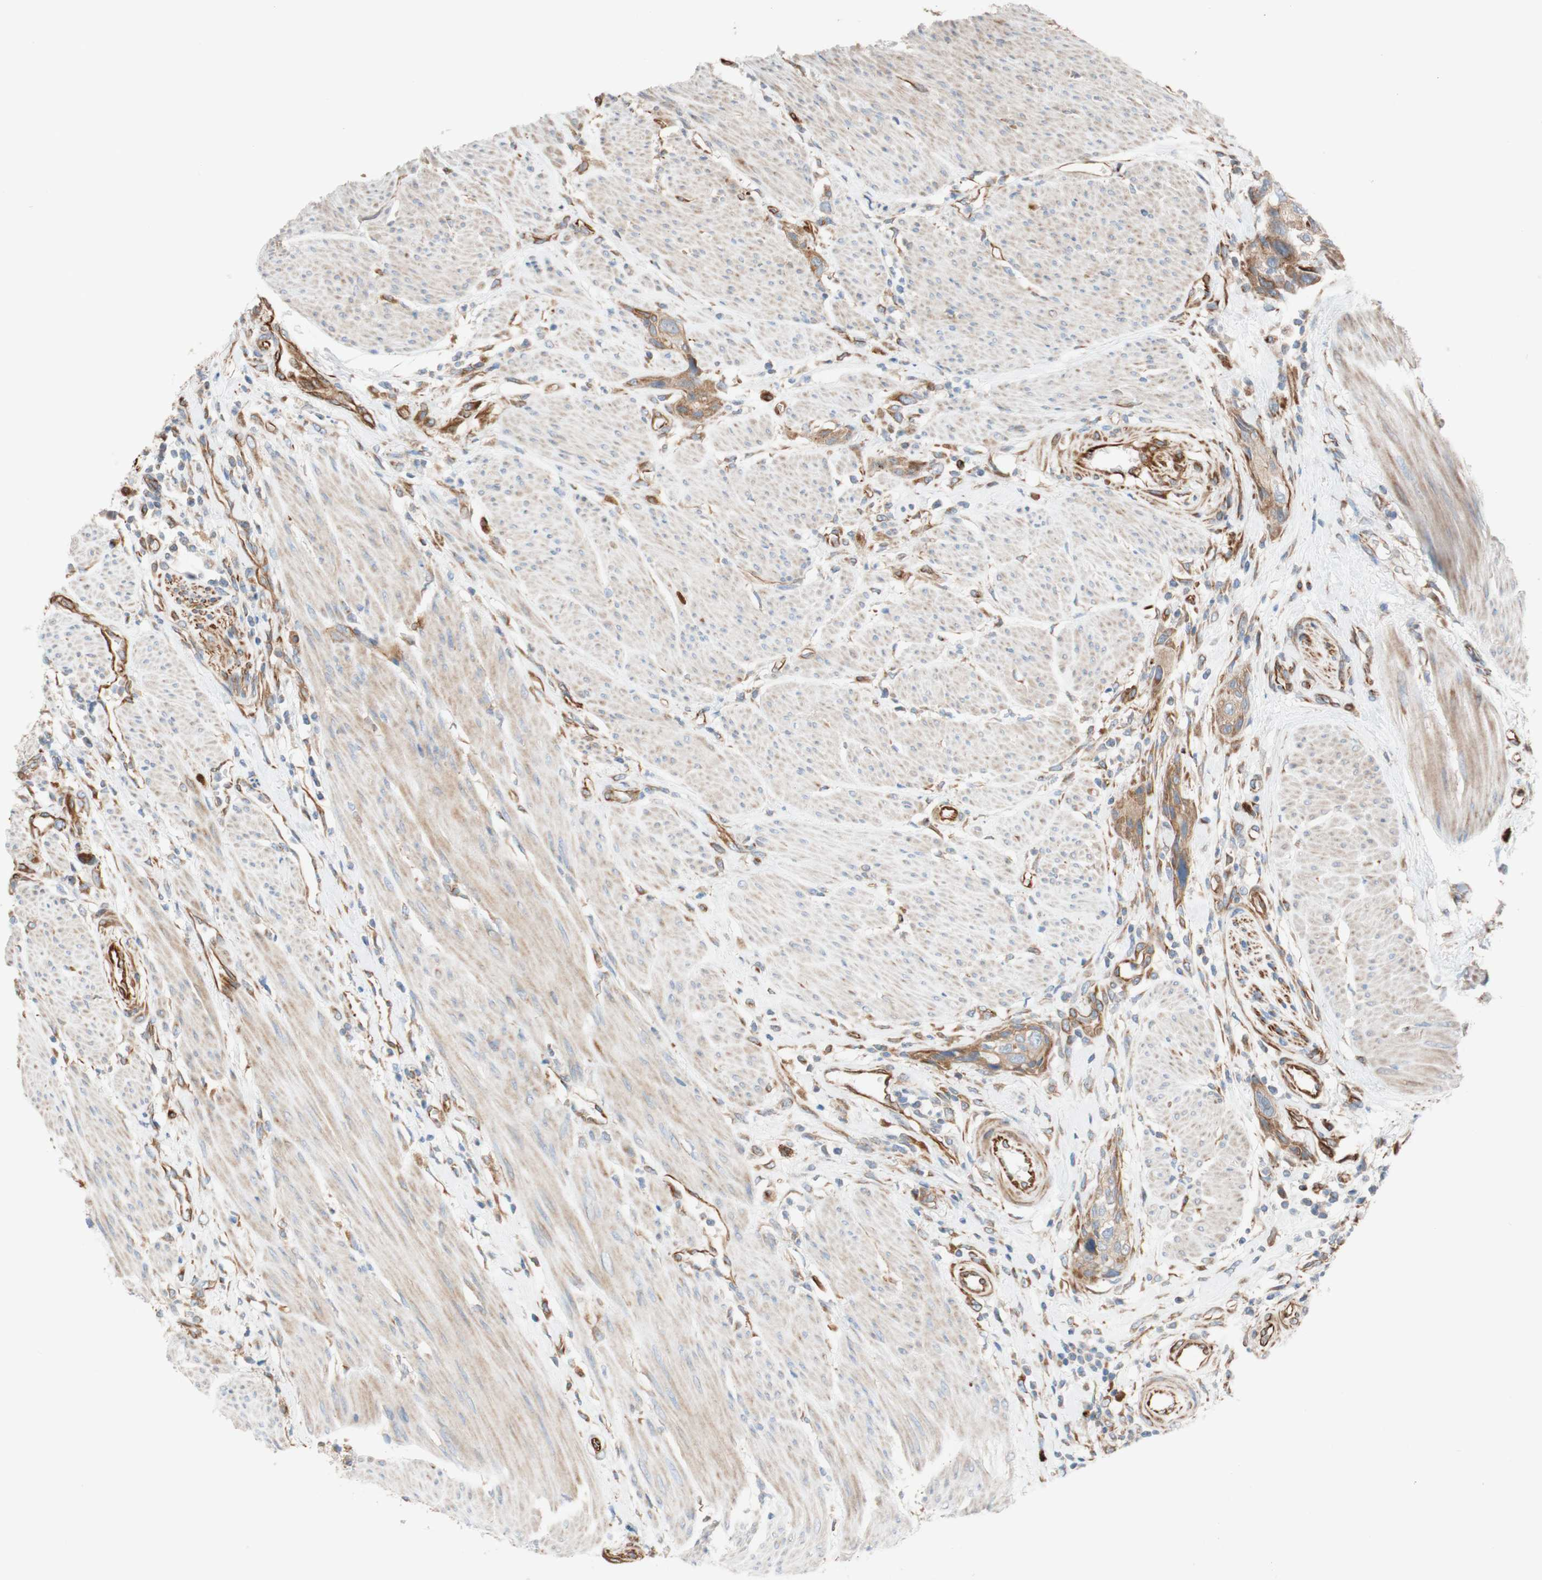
{"staining": {"intensity": "moderate", "quantity": ">75%", "location": "cytoplasmic/membranous"}, "tissue": "urothelial cancer", "cell_type": "Tumor cells", "image_type": "cancer", "snomed": [{"axis": "morphology", "description": "Urothelial carcinoma, High grade"}, {"axis": "topography", "description": "Urinary bladder"}], "caption": "Tumor cells reveal medium levels of moderate cytoplasmic/membranous expression in approximately >75% of cells in urothelial cancer.", "gene": "C1orf43", "patient": {"sex": "male", "age": 35}}